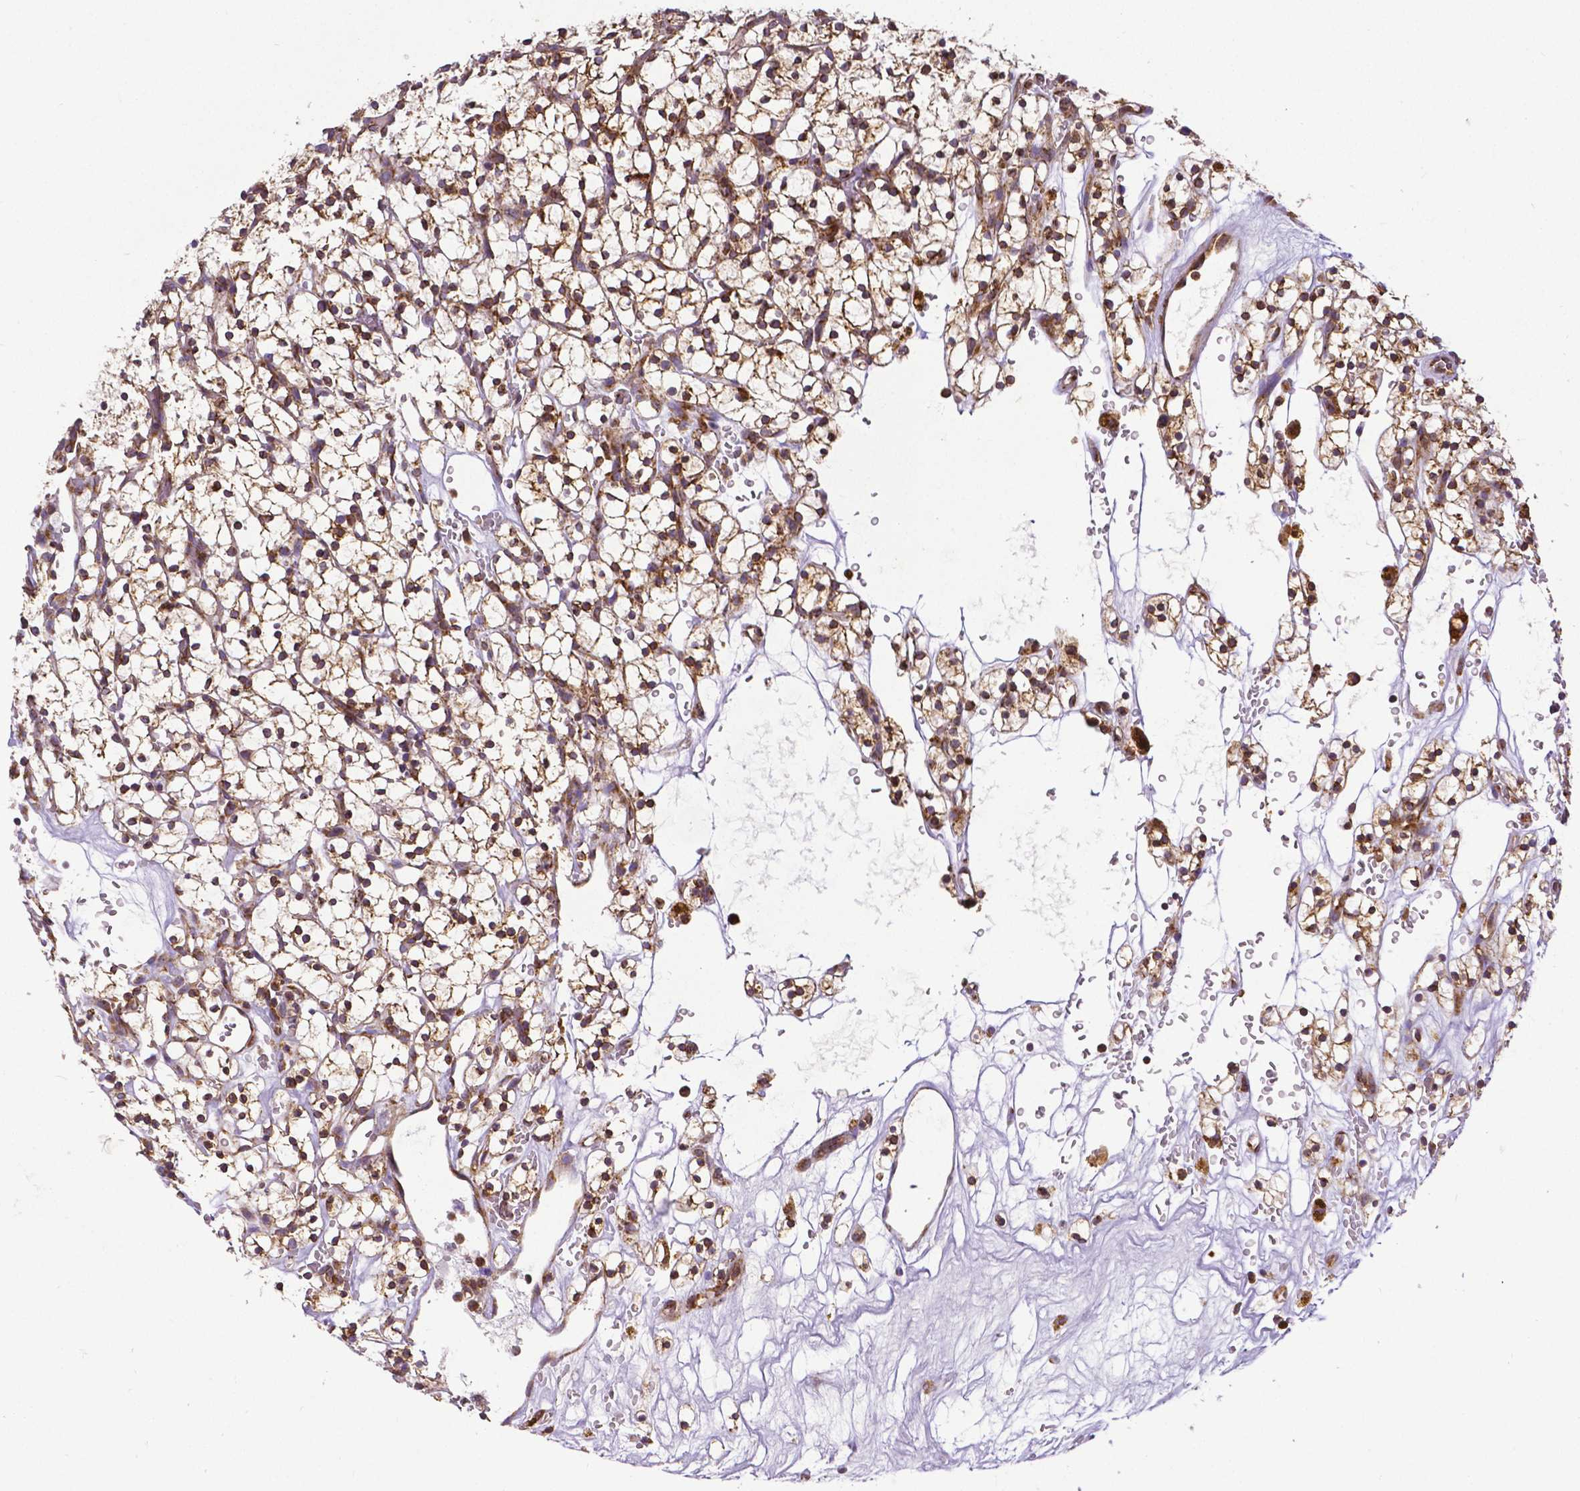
{"staining": {"intensity": "strong", "quantity": ">75%", "location": "cytoplasmic/membranous"}, "tissue": "renal cancer", "cell_type": "Tumor cells", "image_type": "cancer", "snomed": [{"axis": "morphology", "description": "Adenocarcinoma, NOS"}, {"axis": "topography", "description": "Kidney"}], "caption": "Renal cancer (adenocarcinoma) was stained to show a protein in brown. There is high levels of strong cytoplasmic/membranous expression in approximately >75% of tumor cells.", "gene": "MTDH", "patient": {"sex": "female", "age": 64}}